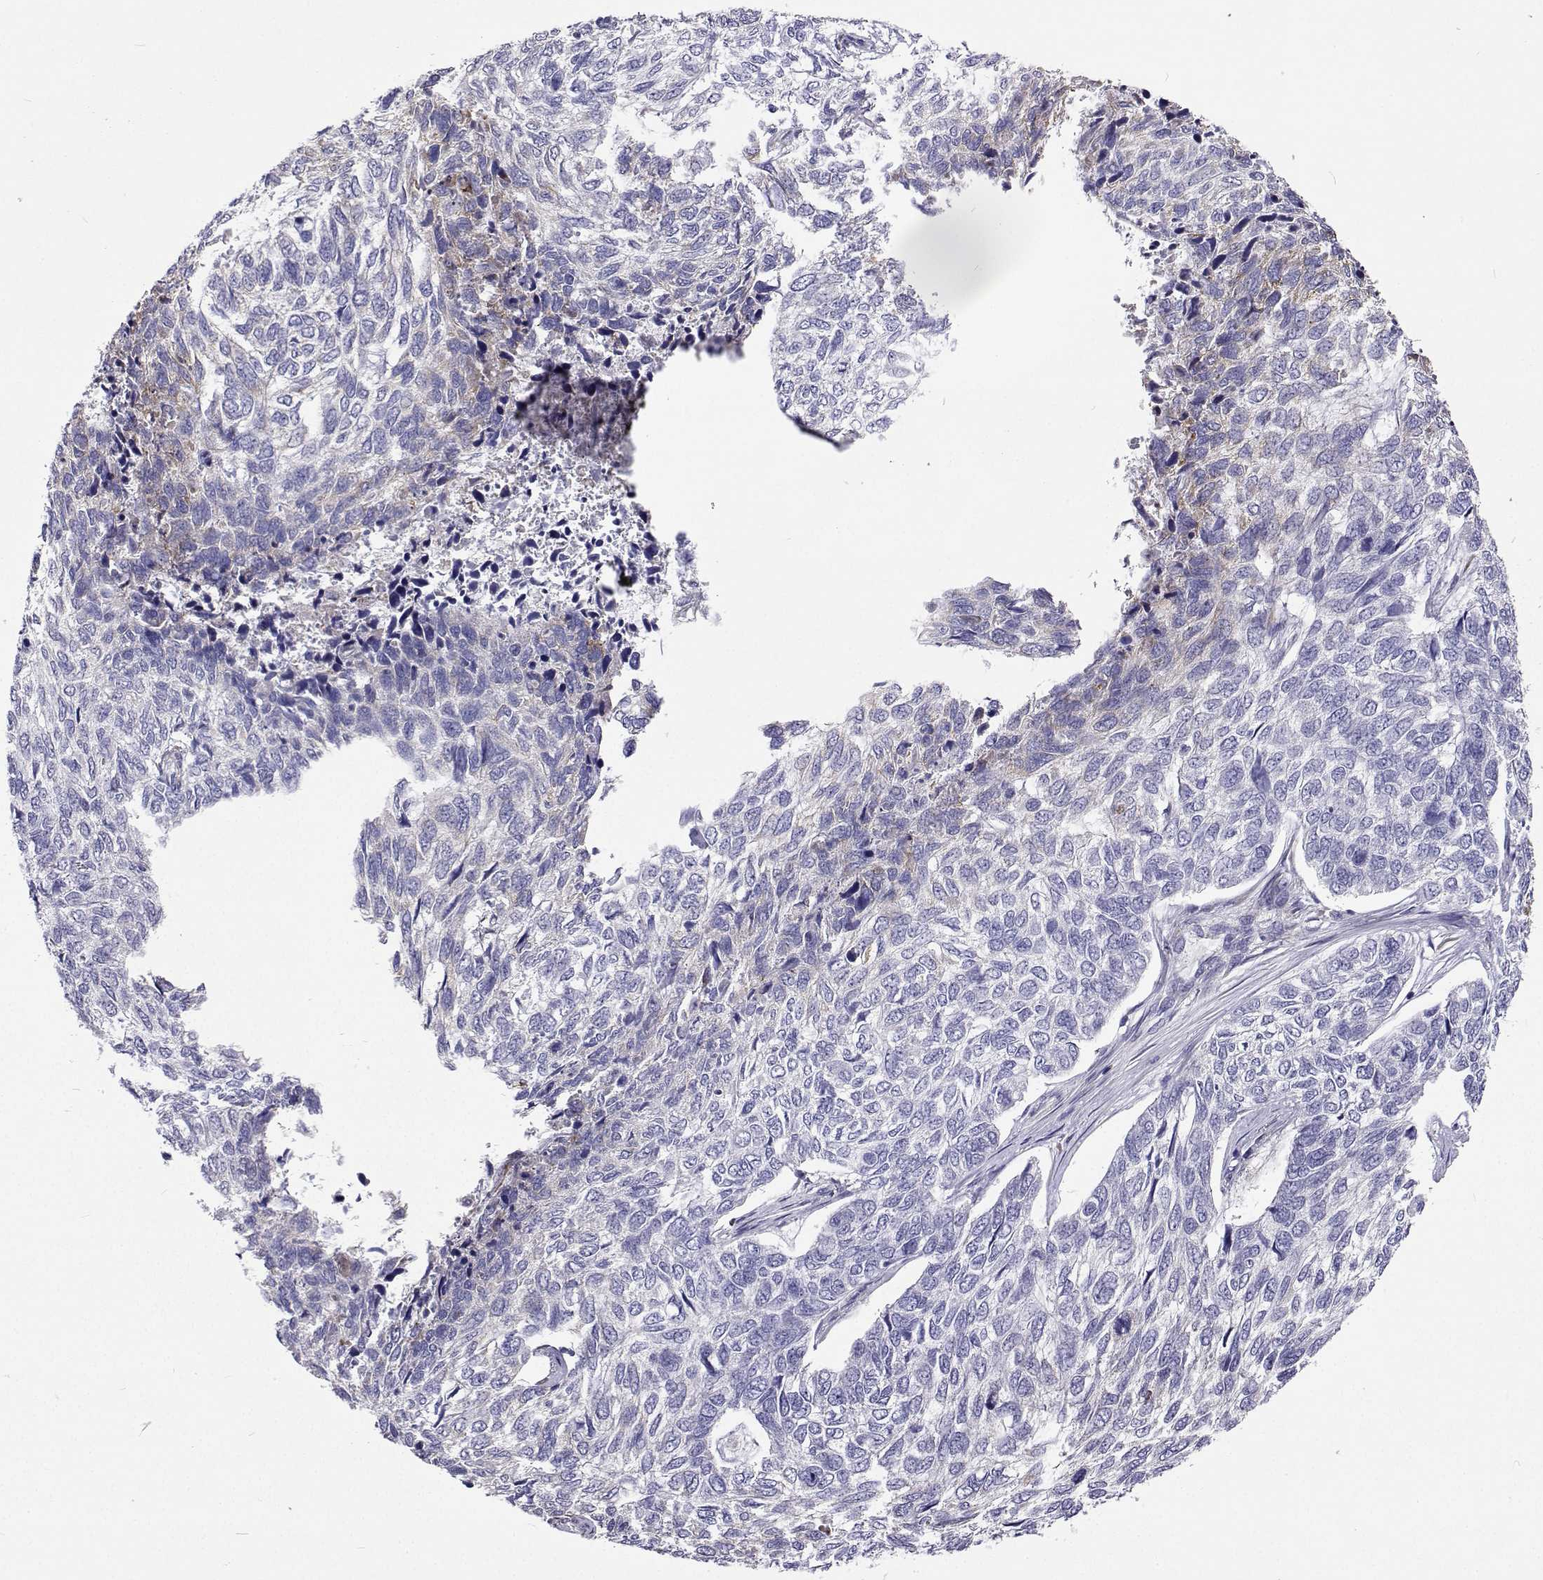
{"staining": {"intensity": "negative", "quantity": "none", "location": "none"}, "tissue": "skin cancer", "cell_type": "Tumor cells", "image_type": "cancer", "snomed": [{"axis": "morphology", "description": "Basal cell carcinoma"}, {"axis": "topography", "description": "Skin"}], "caption": "Micrograph shows no protein staining in tumor cells of skin basal cell carcinoma tissue. (Stains: DAB (3,3'-diaminobenzidine) immunohistochemistry (IHC) with hematoxylin counter stain, Microscopy: brightfield microscopy at high magnification).", "gene": "LHFPL7", "patient": {"sex": "female", "age": 65}}